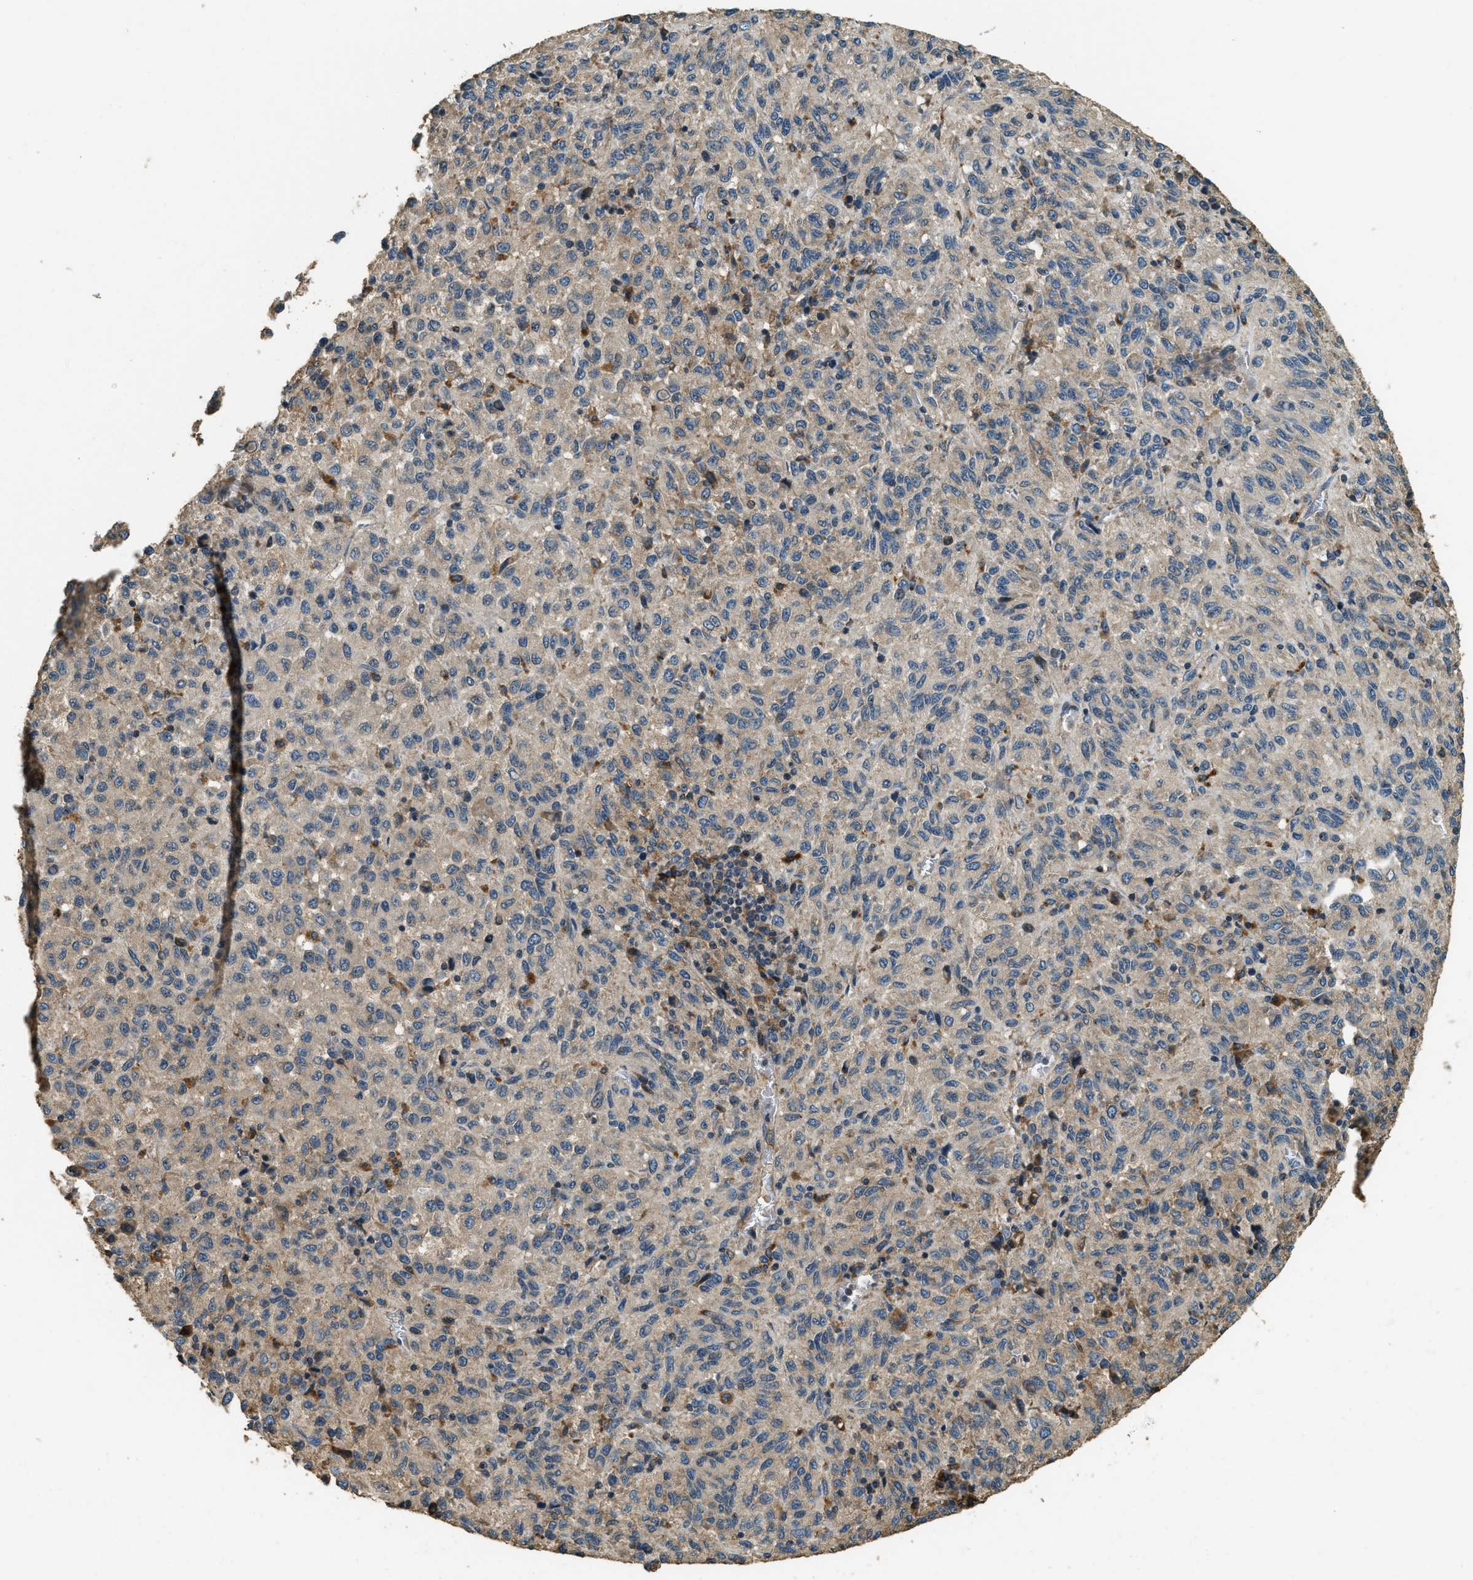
{"staining": {"intensity": "moderate", "quantity": "25%-75%", "location": "cytoplasmic/membranous"}, "tissue": "melanoma", "cell_type": "Tumor cells", "image_type": "cancer", "snomed": [{"axis": "morphology", "description": "Malignant melanoma, Metastatic site"}, {"axis": "topography", "description": "Lung"}], "caption": "Tumor cells demonstrate moderate cytoplasmic/membranous positivity in approximately 25%-75% of cells in melanoma.", "gene": "ERGIC1", "patient": {"sex": "male", "age": 64}}